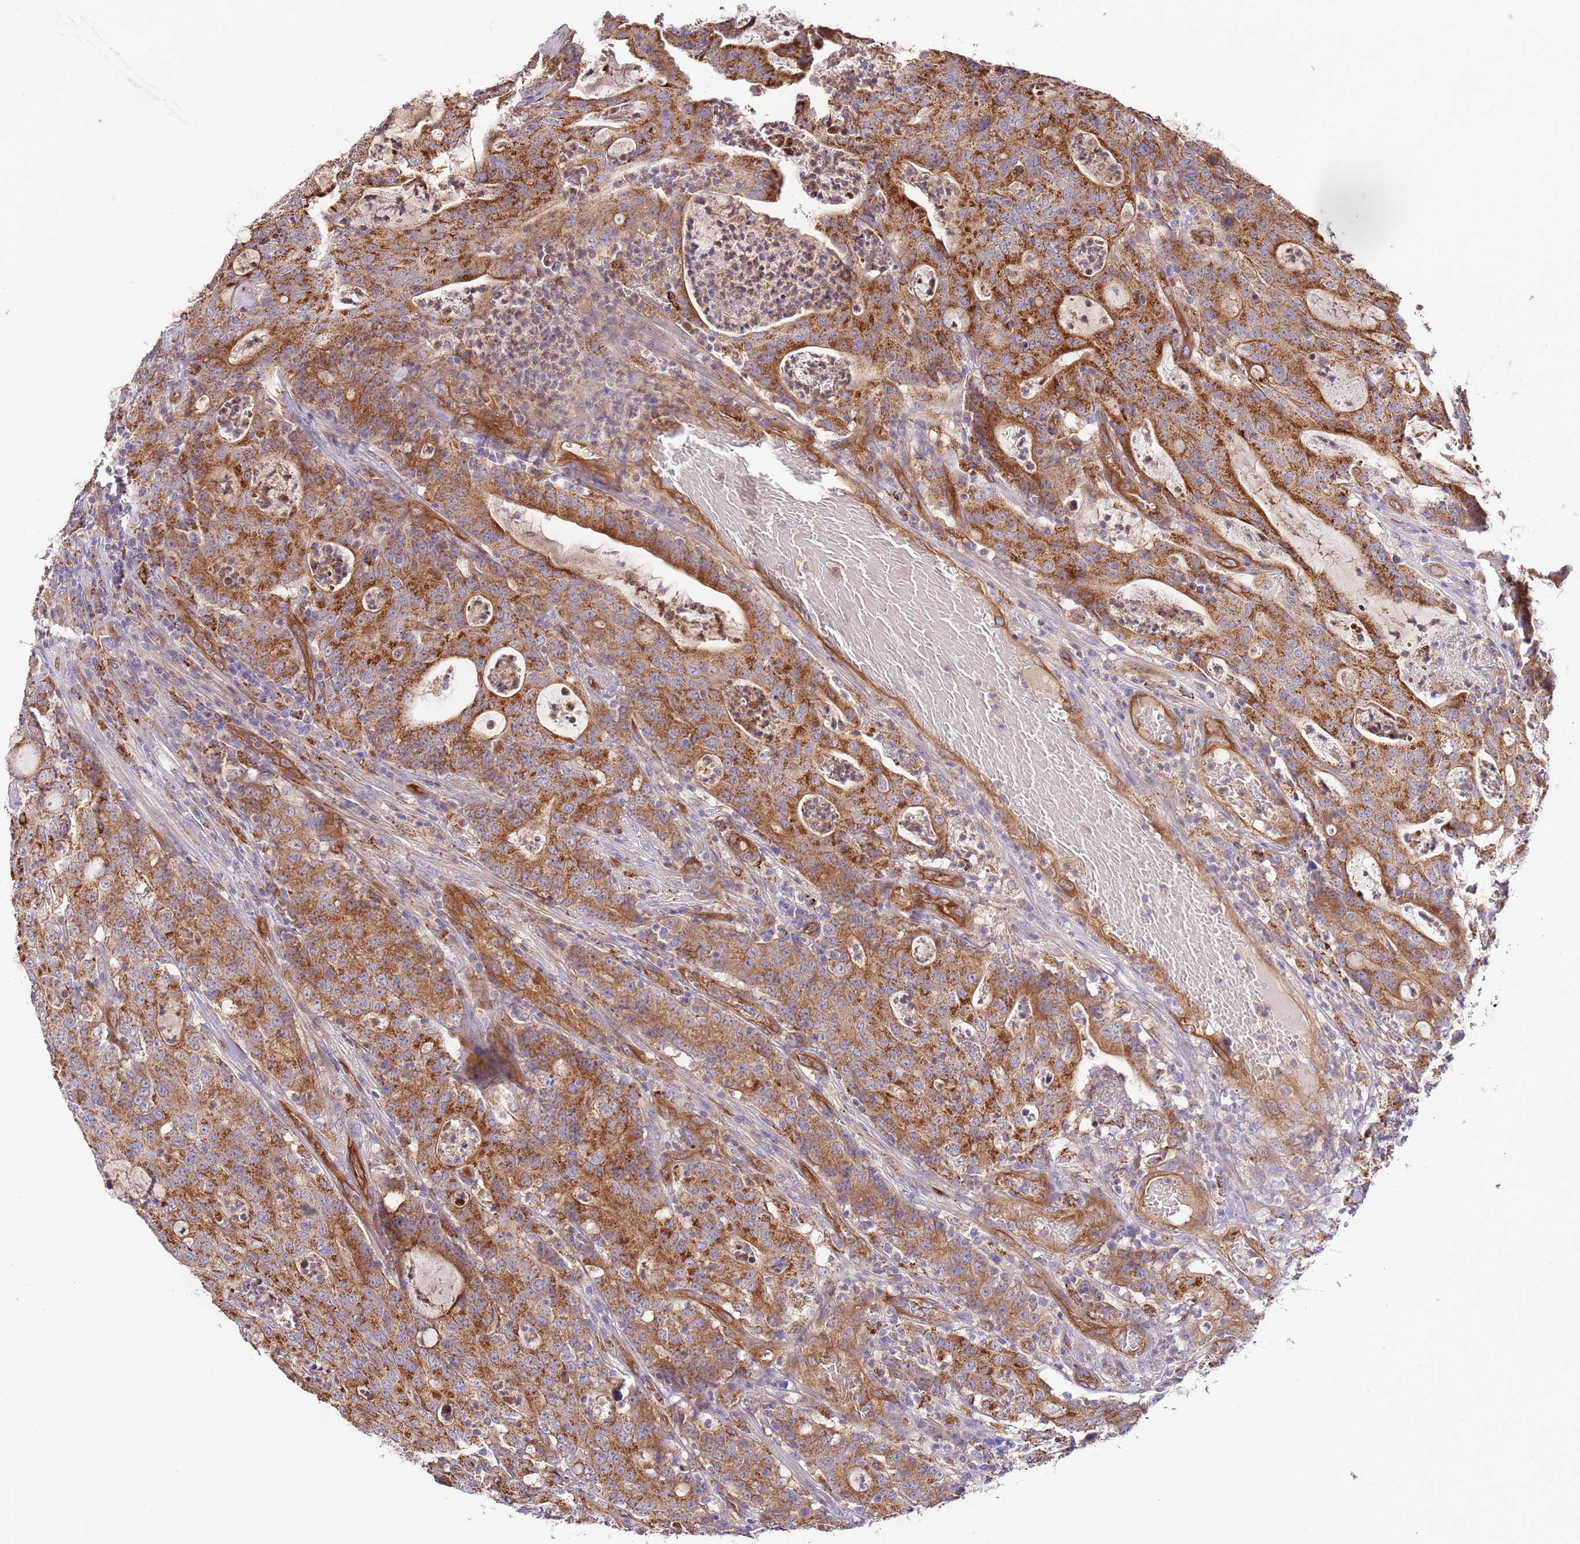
{"staining": {"intensity": "moderate", "quantity": ">75%", "location": "cytoplasmic/membranous"}, "tissue": "colorectal cancer", "cell_type": "Tumor cells", "image_type": "cancer", "snomed": [{"axis": "morphology", "description": "Adenocarcinoma, NOS"}, {"axis": "topography", "description": "Colon"}], "caption": "Colorectal cancer was stained to show a protein in brown. There is medium levels of moderate cytoplasmic/membranous expression in approximately >75% of tumor cells.", "gene": "DOCK6", "patient": {"sex": "male", "age": 83}}